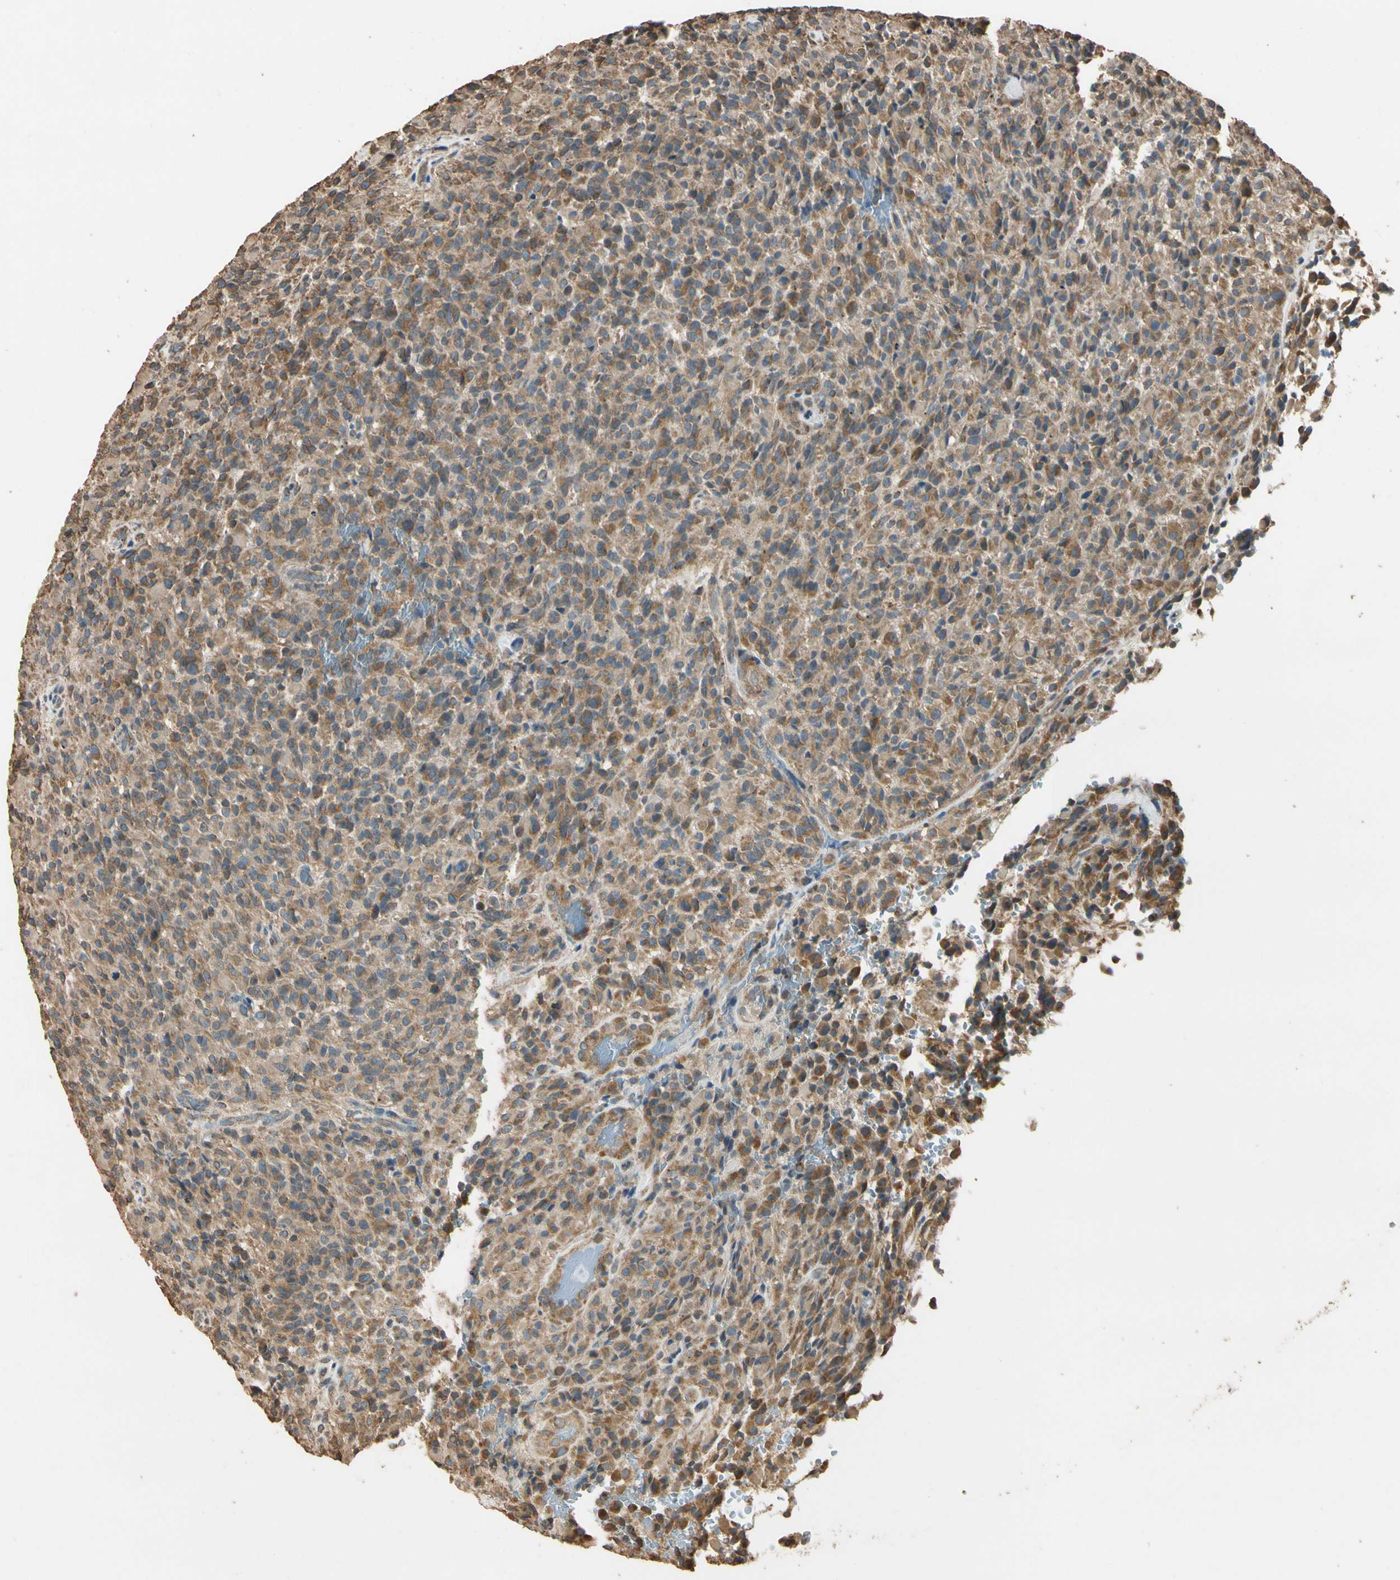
{"staining": {"intensity": "moderate", "quantity": ">75%", "location": "cytoplasmic/membranous"}, "tissue": "glioma", "cell_type": "Tumor cells", "image_type": "cancer", "snomed": [{"axis": "morphology", "description": "Glioma, malignant, High grade"}, {"axis": "topography", "description": "Brain"}], "caption": "Moderate cytoplasmic/membranous protein positivity is seen in about >75% of tumor cells in glioma.", "gene": "STX18", "patient": {"sex": "male", "age": 71}}